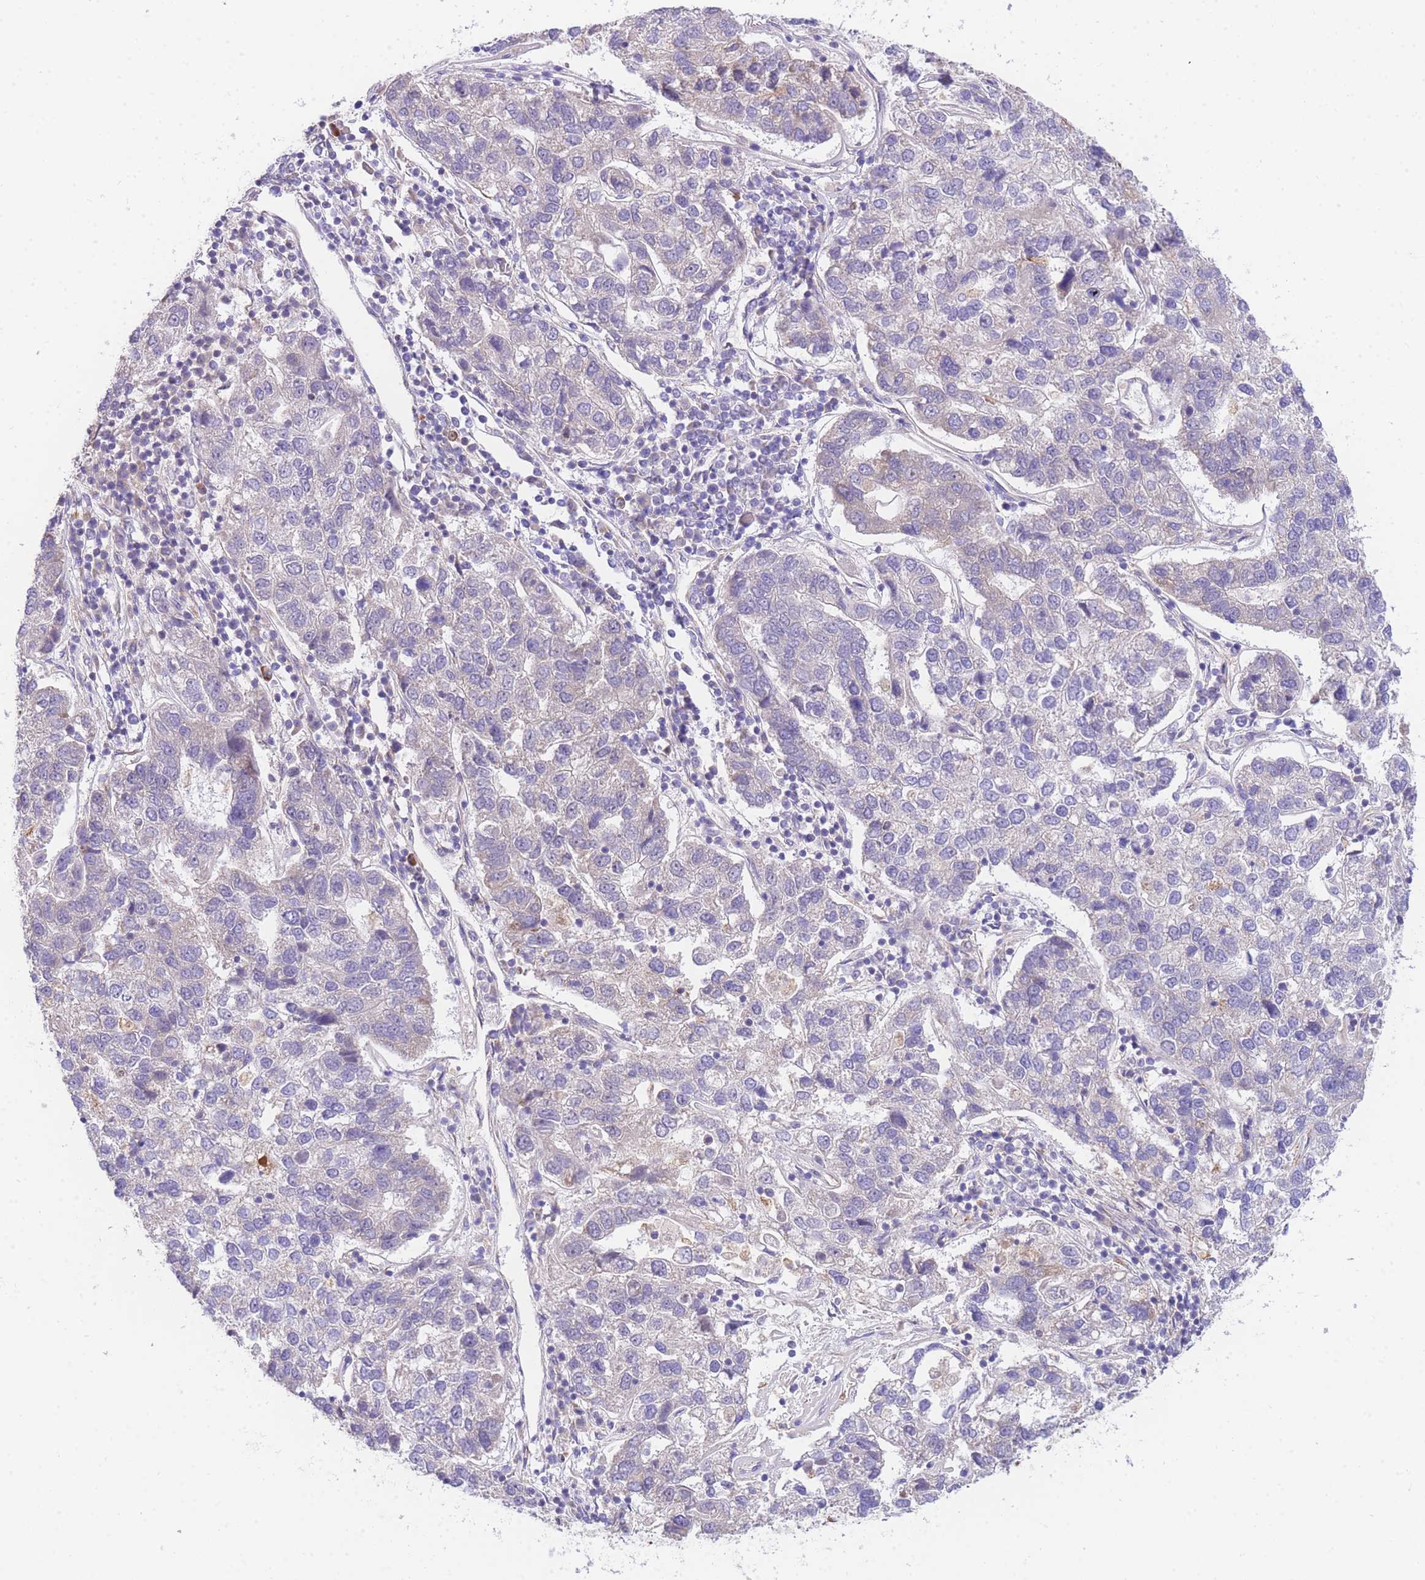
{"staining": {"intensity": "negative", "quantity": "none", "location": "none"}, "tissue": "pancreatic cancer", "cell_type": "Tumor cells", "image_type": "cancer", "snomed": [{"axis": "morphology", "description": "Adenocarcinoma, NOS"}, {"axis": "topography", "description": "Pancreas"}], "caption": "Immunohistochemistry (IHC) micrograph of neoplastic tissue: adenocarcinoma (pancreatic) stained with DAB (3,3'-diaminobenzidine) reveals no significant protein expression in tumor cells.", "gene": "MTRES1", "patient": {"sex": "female", "age": 61}}